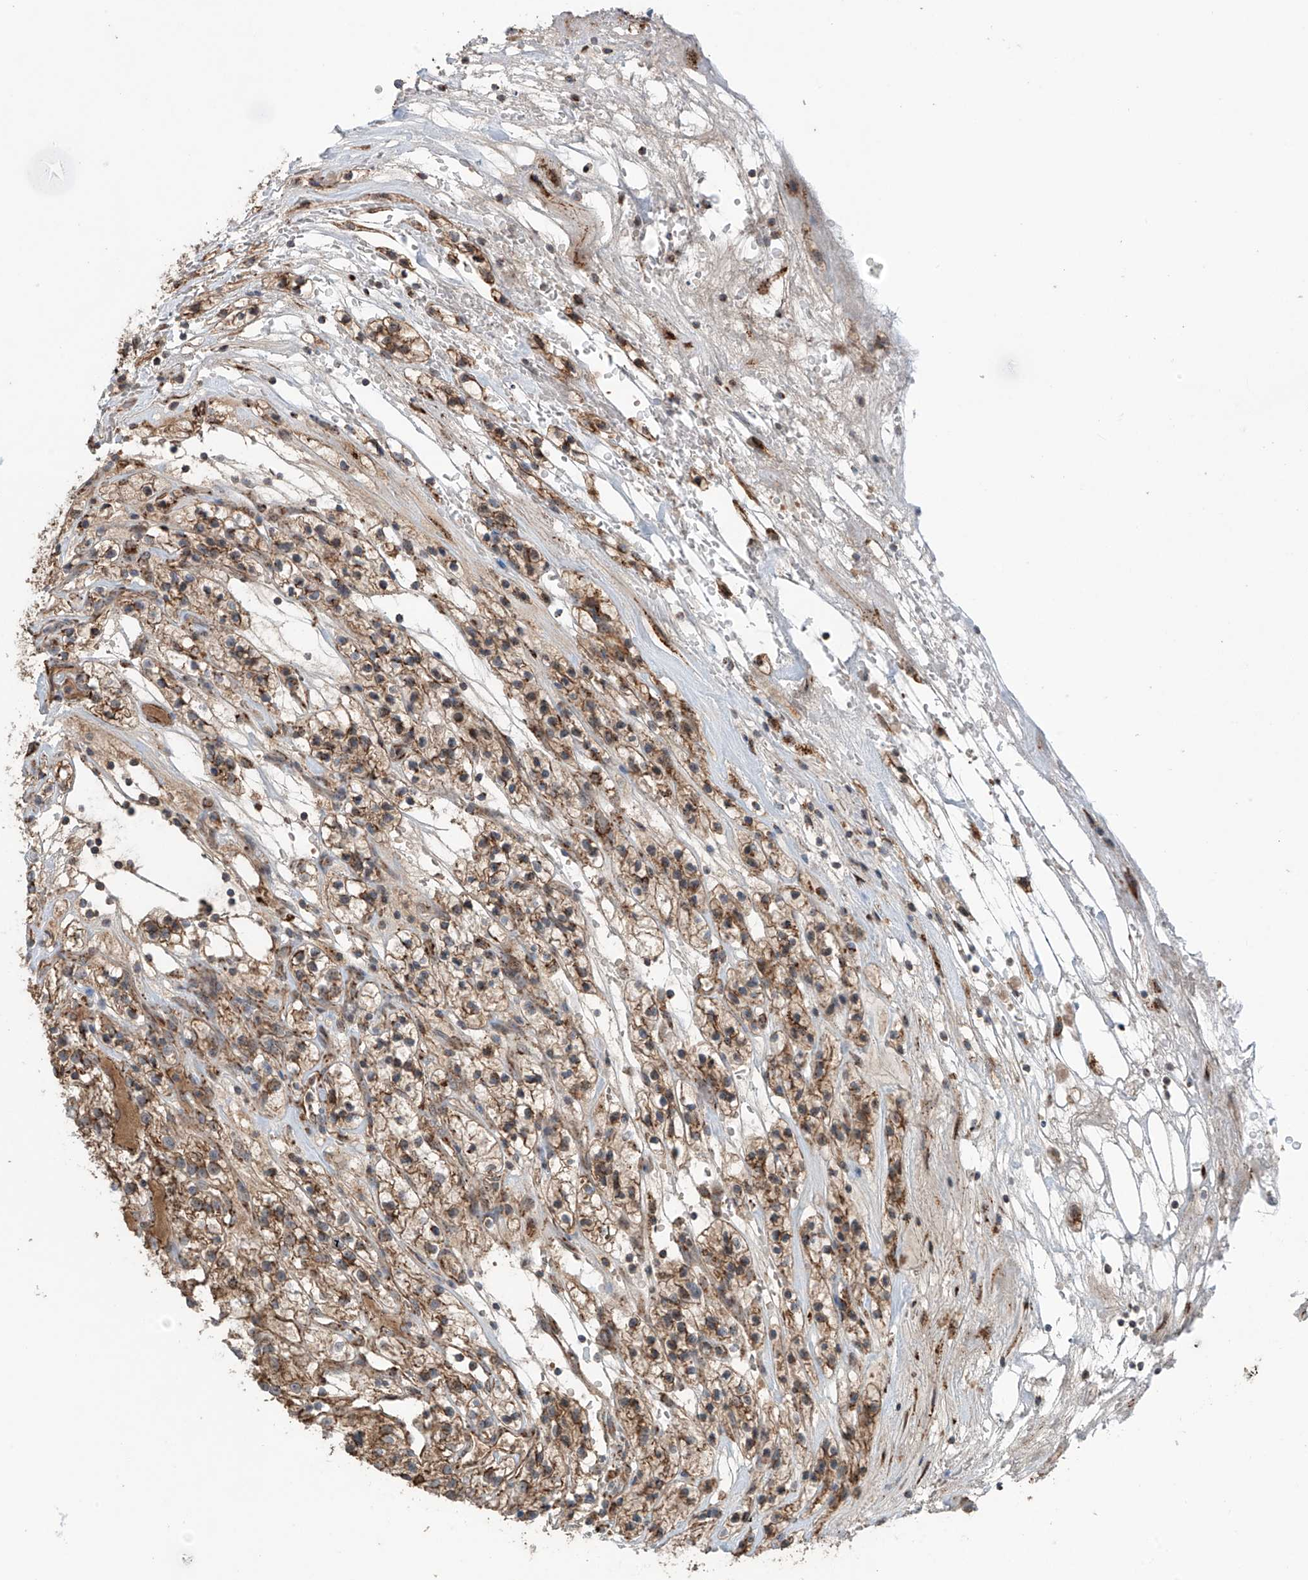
{"staining": {"intensity": "weak", "quantity": ">75%", "location": "cytoplasmic/membranous"}, "tissue": "renal cancer", "cell_type": "Tumor cells", "image_type": "cancer", "snomed": [{"axis": "morphology", "description": "Adenocarcinoma, NOS"}, {"axis": "topography", "description": "Kidney"}], "caption": "Weak cytoplasmic/membranous positivity is identified in approximately >75% of tumor cells in renal cancer.", "gene": "SAMD3", "patient": {"sex": "female", "age": 57}}